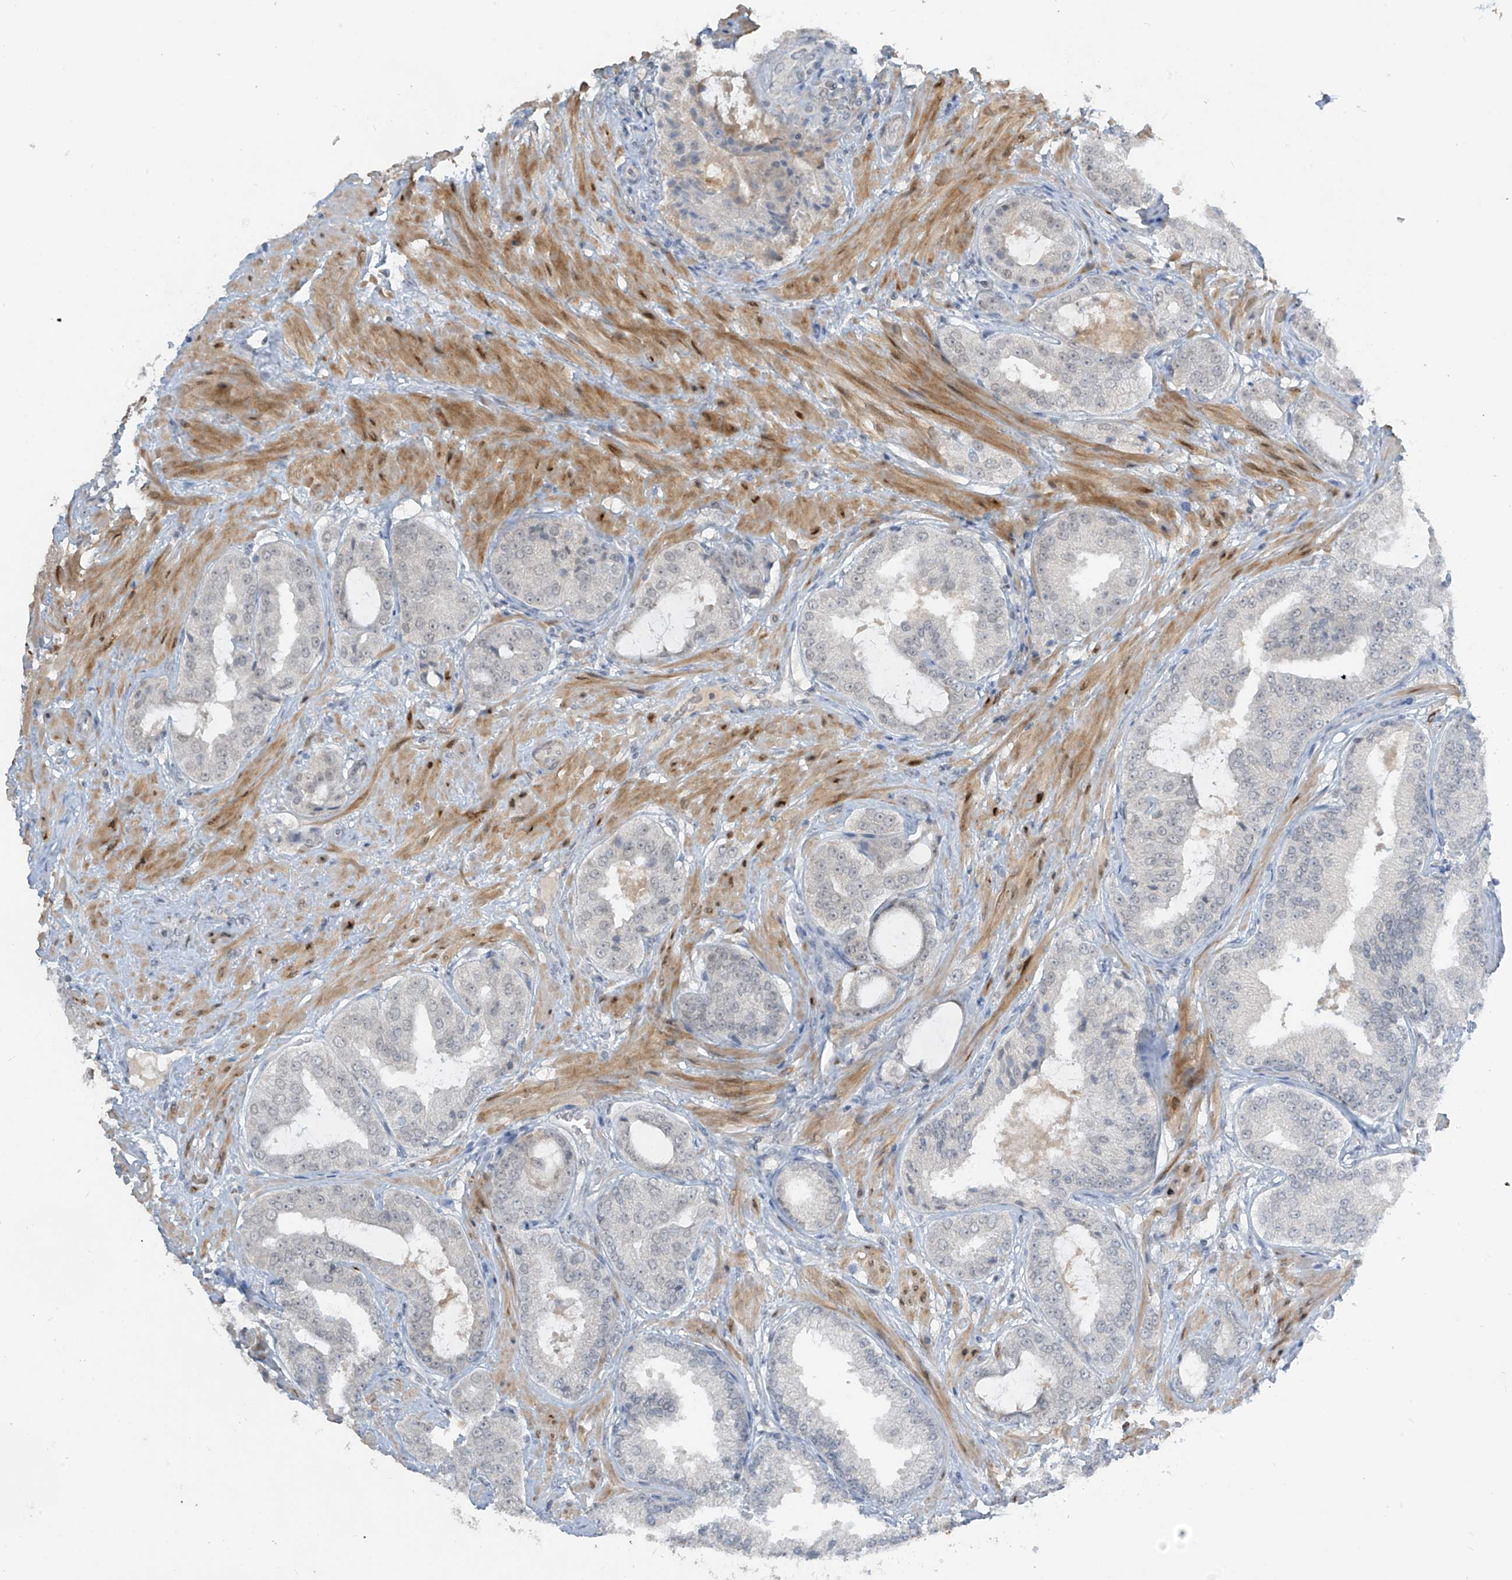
{"staining": {"intensity": "negative", "quantity": "none", "location": "none"}, "tissue": "prostate cancer", "cell_type": "Tumor cells", "image_type": "cancer", "snomed": [{"axis": "morphology", "description": "Adenocarcinoma, Low grade"}, {"axis": "topography", "description": "Prostate"}], "caption": "Tumor cells show no significant expression in low-grade adenocarcinoma (prostate).", "gene": "METAP1D", "patient": {"sex": "male", "age": 63}}